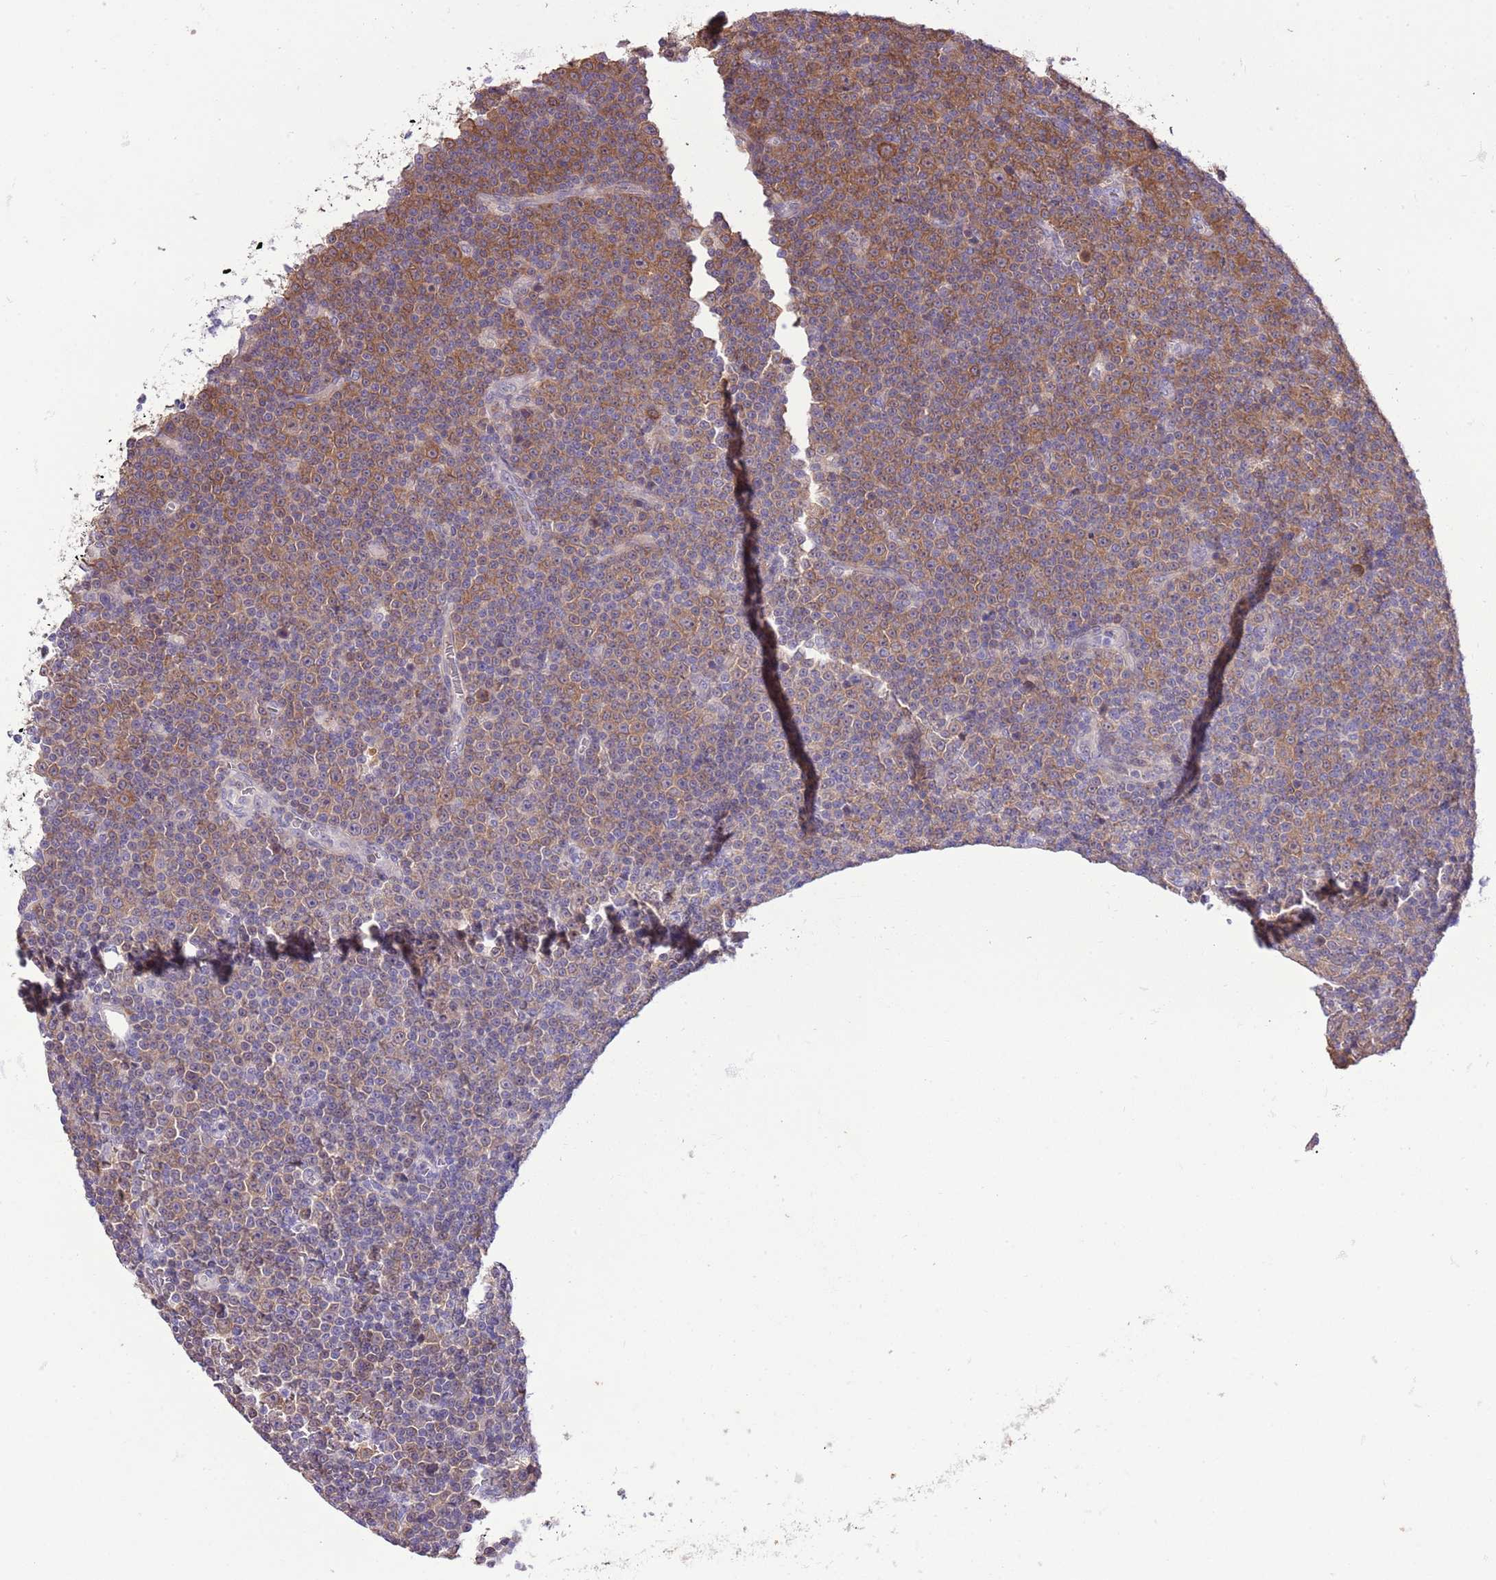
{"staining": {"intensity": "moderate", "quantity": ">75%", "location": "cytoplasmic/membranous"}, "tissue": "lymphoma", "cell_type": "Tumor cells", "image_type": "cancer", "snomed": [{"axis": "morphology", "description": "Malignant lymphoma, non-Hodgkin's type, Low grade"}, {"axis": "topography", "description": "Lymph node"}], "caption": "Moderate cytoplasmic/membranous protein expression is present in about >75% of tumor cells in malignant lymphoma, non-Hodgkin's type (low-grade). Nuclei are stained in blue.", "gene": "PRR32", "patient": {"sex": "female", "age": 67}}